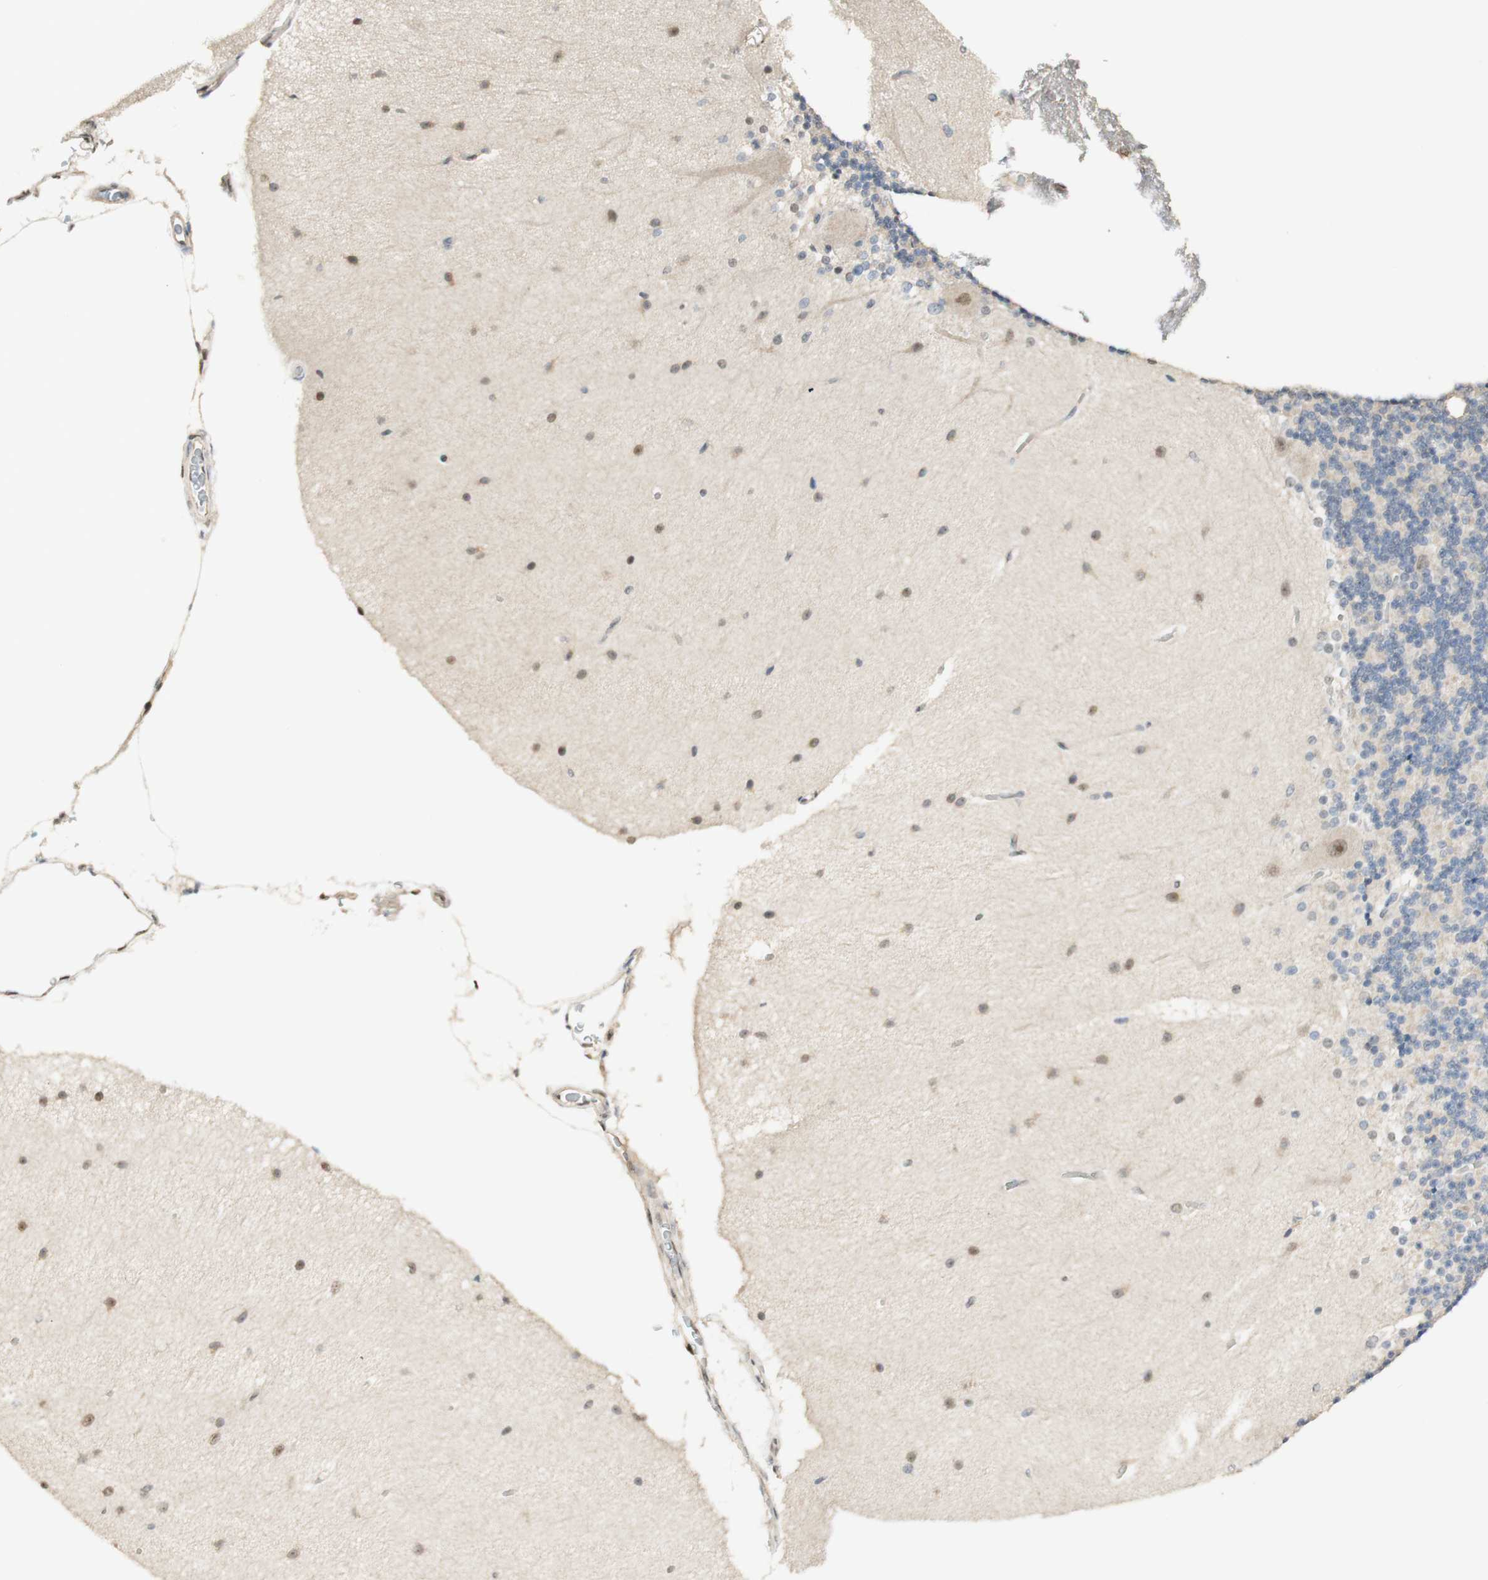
{"staining": {"intensity": "weak", "quantity": "<25%", "location": "cytoplasmic/membranous"}, "tissue": "cerebellum", "cell_type": "Cells in granular layer", "image_type": "normal", "snomed": [{"axis": "morphology", "description": "Normal tissue, NOS"}, {"axis": "topography", "description": "Cerebellum"}], "caption": "The immunohistochemistry (IHC) micrograph has no significant staining in cells in granular layer of cerebellum. Brightfield microscopy of immunohistochemistry stained with DAB (brown) and hematoxylin (blue), captured at high magnification.", "gene": "SPINT2", "patient": {"sex": "female", "age": 54}}